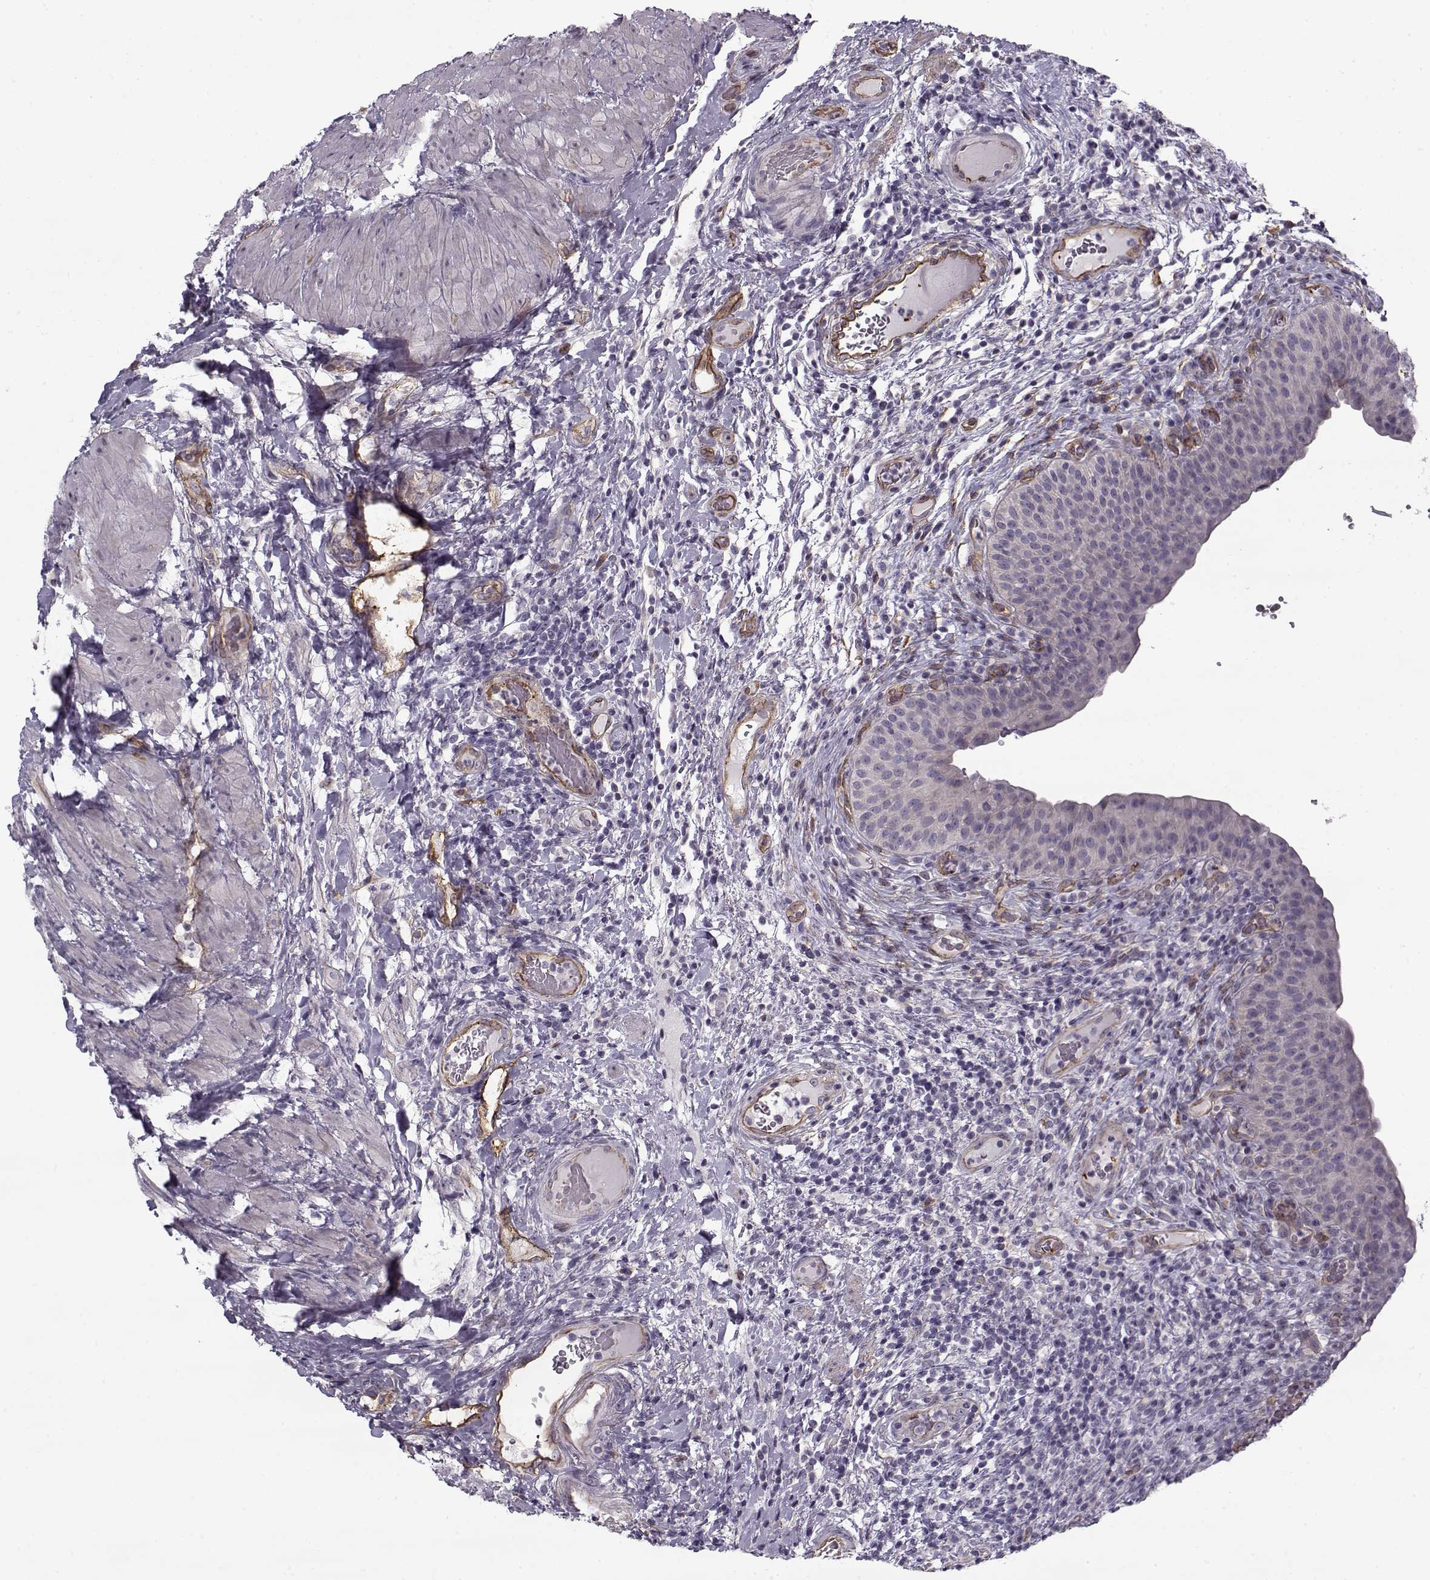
{"staining": {"intensity": "negative", "quantity": "none", "location": "none"}, "tissue": "urinary bladder", "cell_type": "Urothelial cells", "image_type": "normal", "snomed": [{"axis": "morphology", "description": "Normal tissue, NOS"}, {"axis": "topography", "description": "Urinary bladder"}], "caption": "Immunohistochemistry (IHC) photomicrograph of benign urinary bladder: human urinary bladder stained with DAB reveals no significant protein staining in urothelial cells.", "gene": "PNMT", "patient": {"sex": "male", "age": 66}}